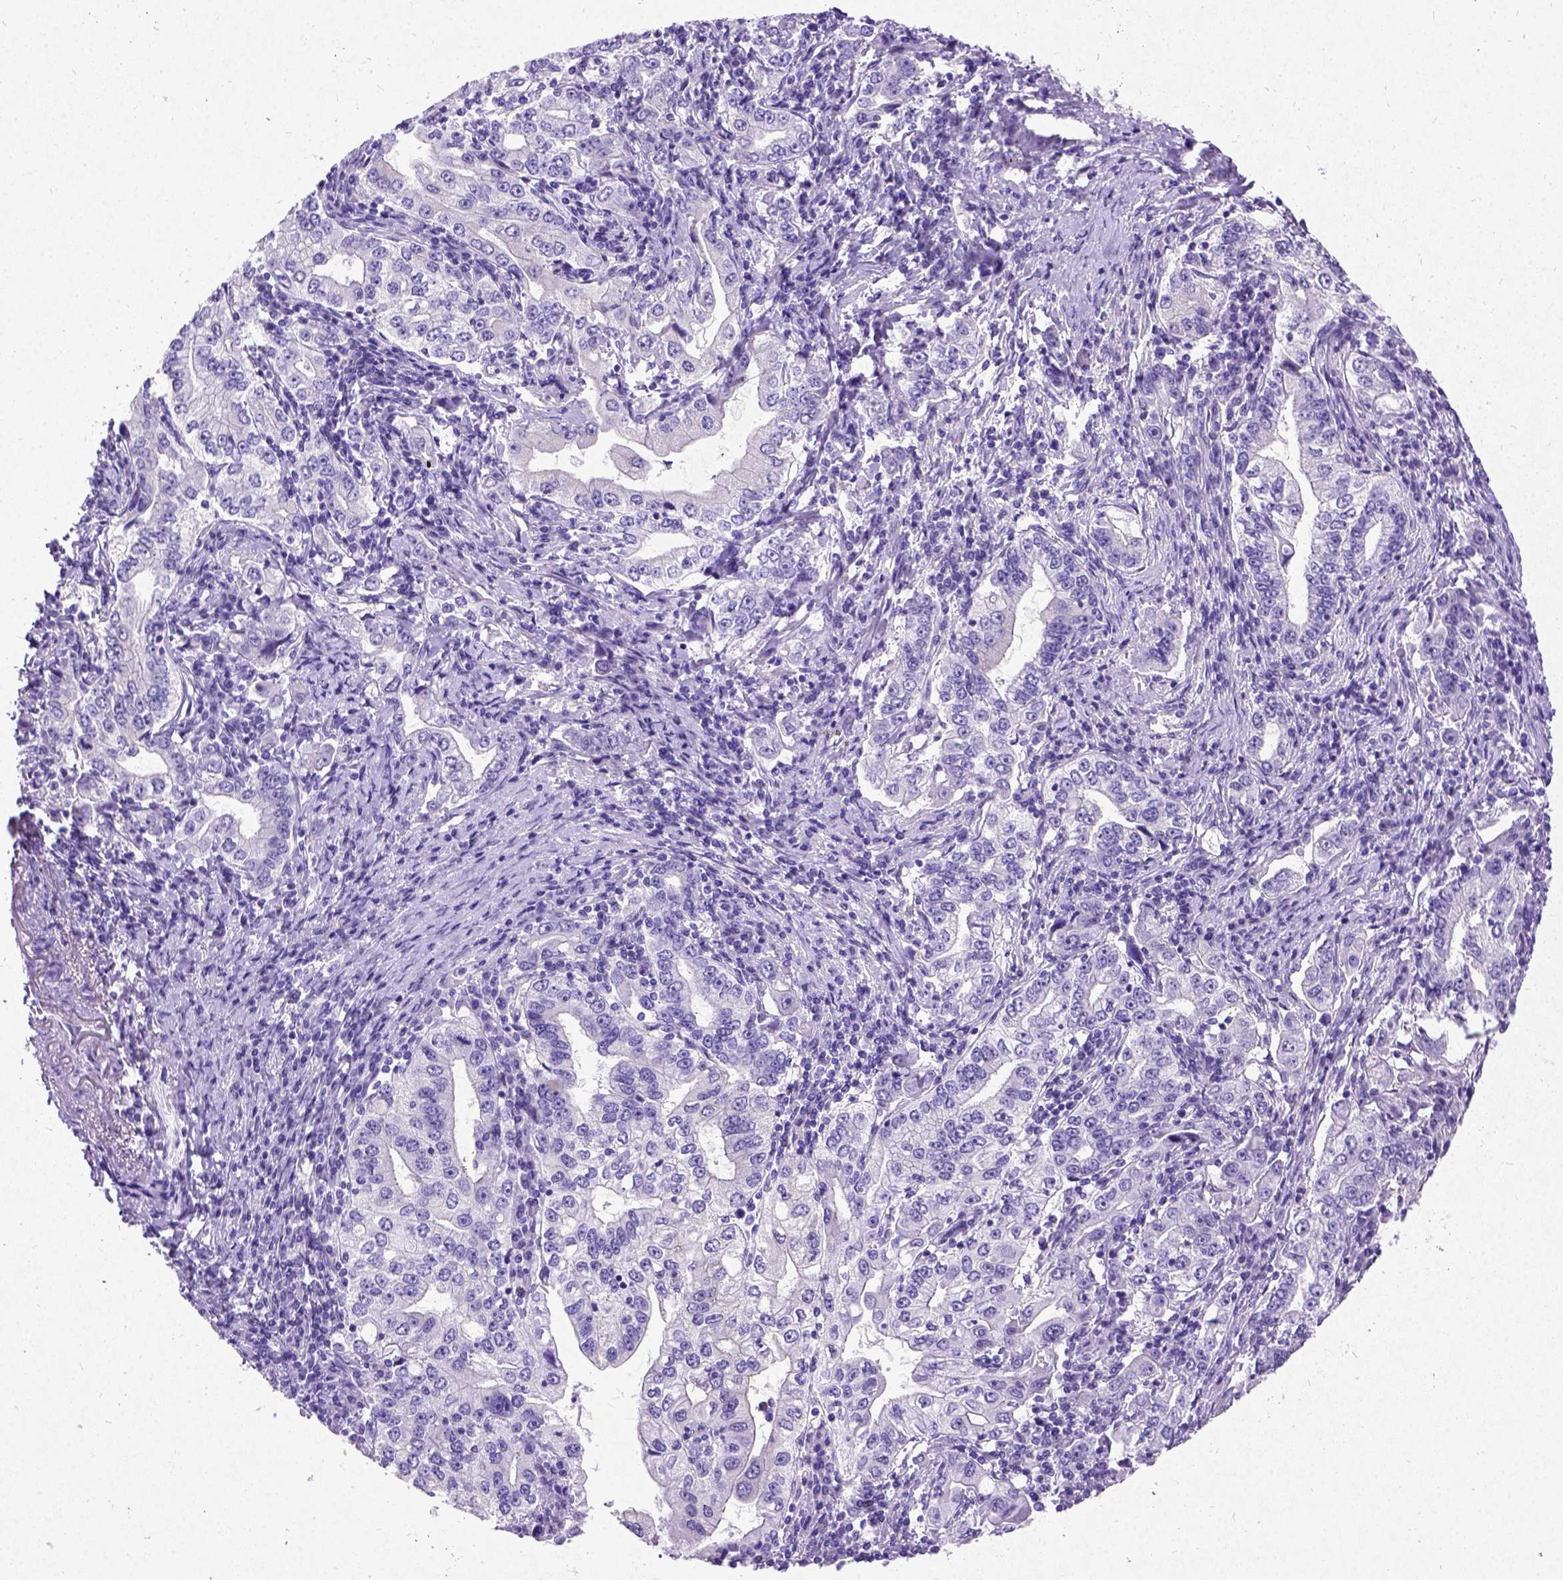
{"staining": {"intensity": "negative", "quantity": "none", "location": "none"}, "tissue": "stomach cancer", "cell_type": "Tumor cells", "image_type": "cancer", "snomed": [{"axis": "morphology", "description": "Adenocarcinoma, NOS"}, {"axis": "topography", "description": "Stomach, lower"}], "caption": "Photomicrograph shows no protein staining in tumor cells of stomach cancer (adenocarcinoma) tissue.", "gene": "NEUROD4", "patient": {"sex": "female", "age": 72}}